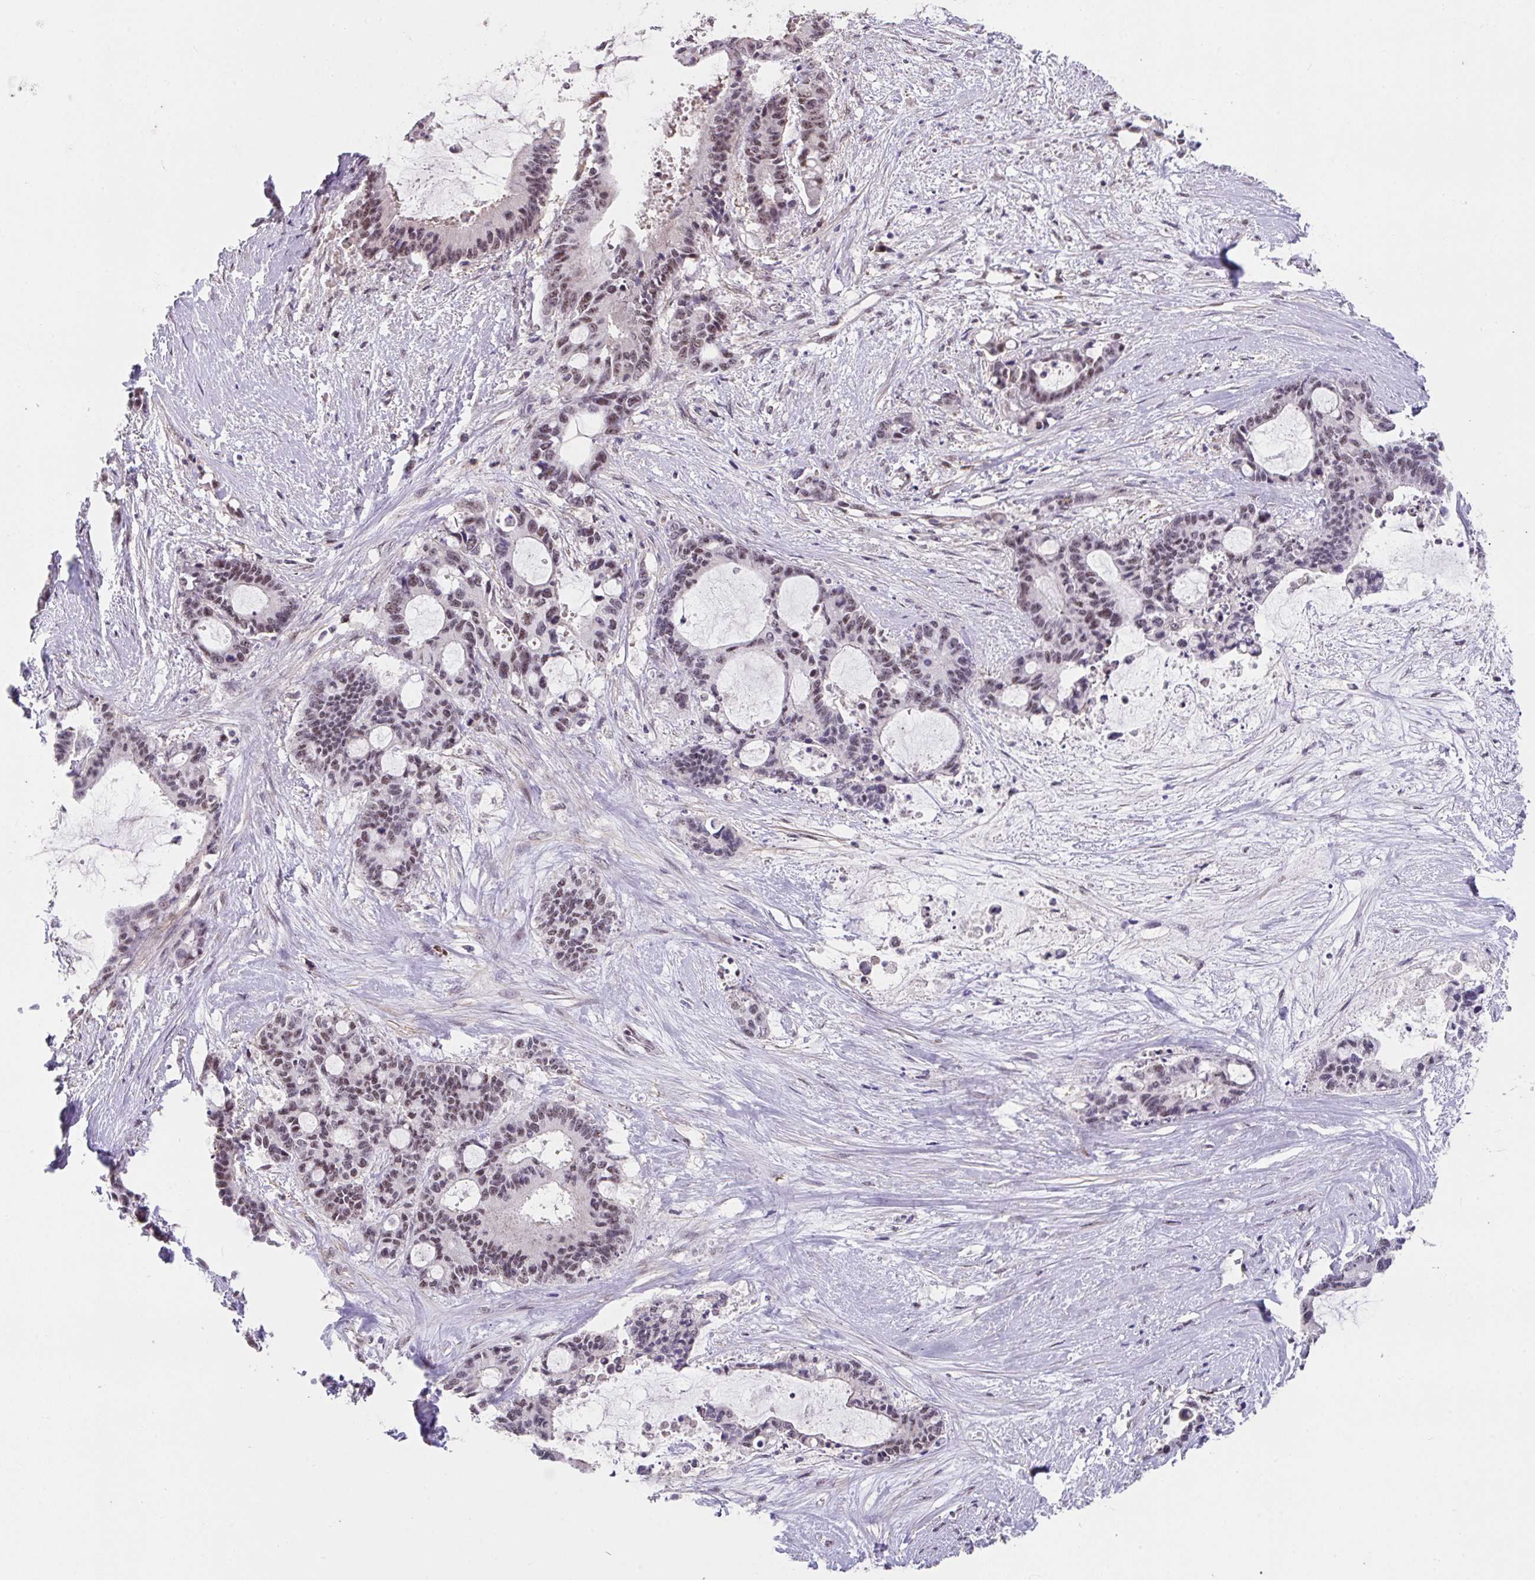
{"staining": {"intensity": "weak", "quantity": ">75%", "location": "nuclear"}, "tissue": "liver cancer", "cell_type": "Tumor cells", "image_type": "cancer", "snomed": [{"axis": "morphology", "description": "Normal tissue, NOS"}, {"axis": "morphology", "description": "Cholangiocarcinoma"}, {"axis": "topography", "description": "Liver"}, {"axis": "topography", "description": "Peripheral nerve tissue"}], "caption": "Immunohistochemical staining of liver cholangiocarcinoma shows low levels of weak nuclear positivity in about >75% of tumor cells. (DAB IHC, brown staining for protein, blue staining for nuclei).", "gene": "RBBP6", "patient": {"sex": "female", "age": 73}}